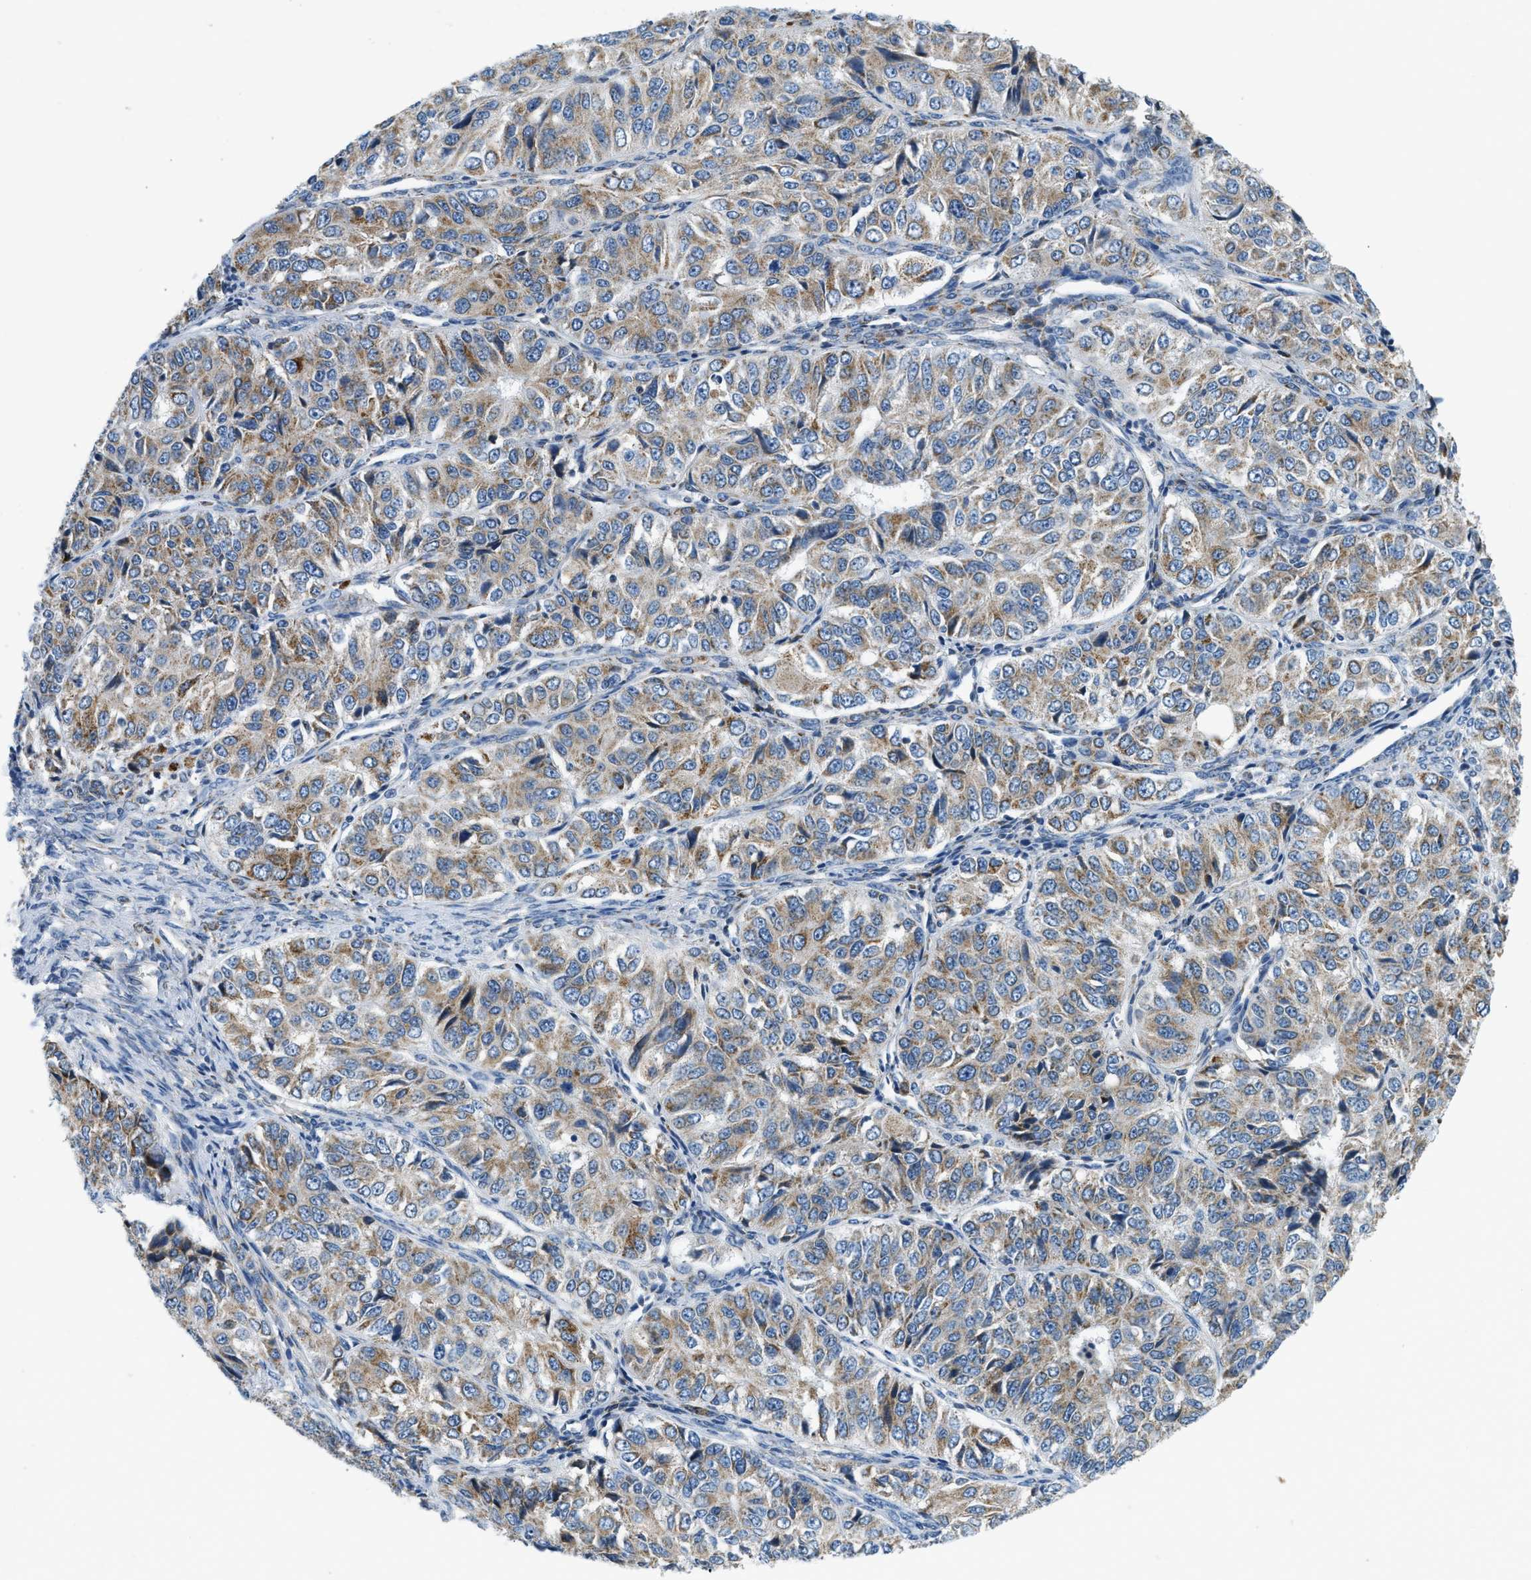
{"staining": {"intensity": "moderate", "quantity": ">75%", "location": "cytoplasmic/membranous"}, "tissue": "ovarian cancer", "cell_type": "Tumor cells", "image_type": "cancer", "snomed": [{"axis": "morphology", "description": "Carcinoma, endometroid"}, {"axis": "topography", "description": "Ovary"}], "caption": "Immunohistochemical staining of human ovarian cancer exhibits medium levels of moderate cytoplasmic/membranous expression in about >75% of tumor cells. (Brightfield microscopy of DAB IHC at high magnification).", "gene": "ACADVL", "patient": {"sex": "female", "age": 51}}